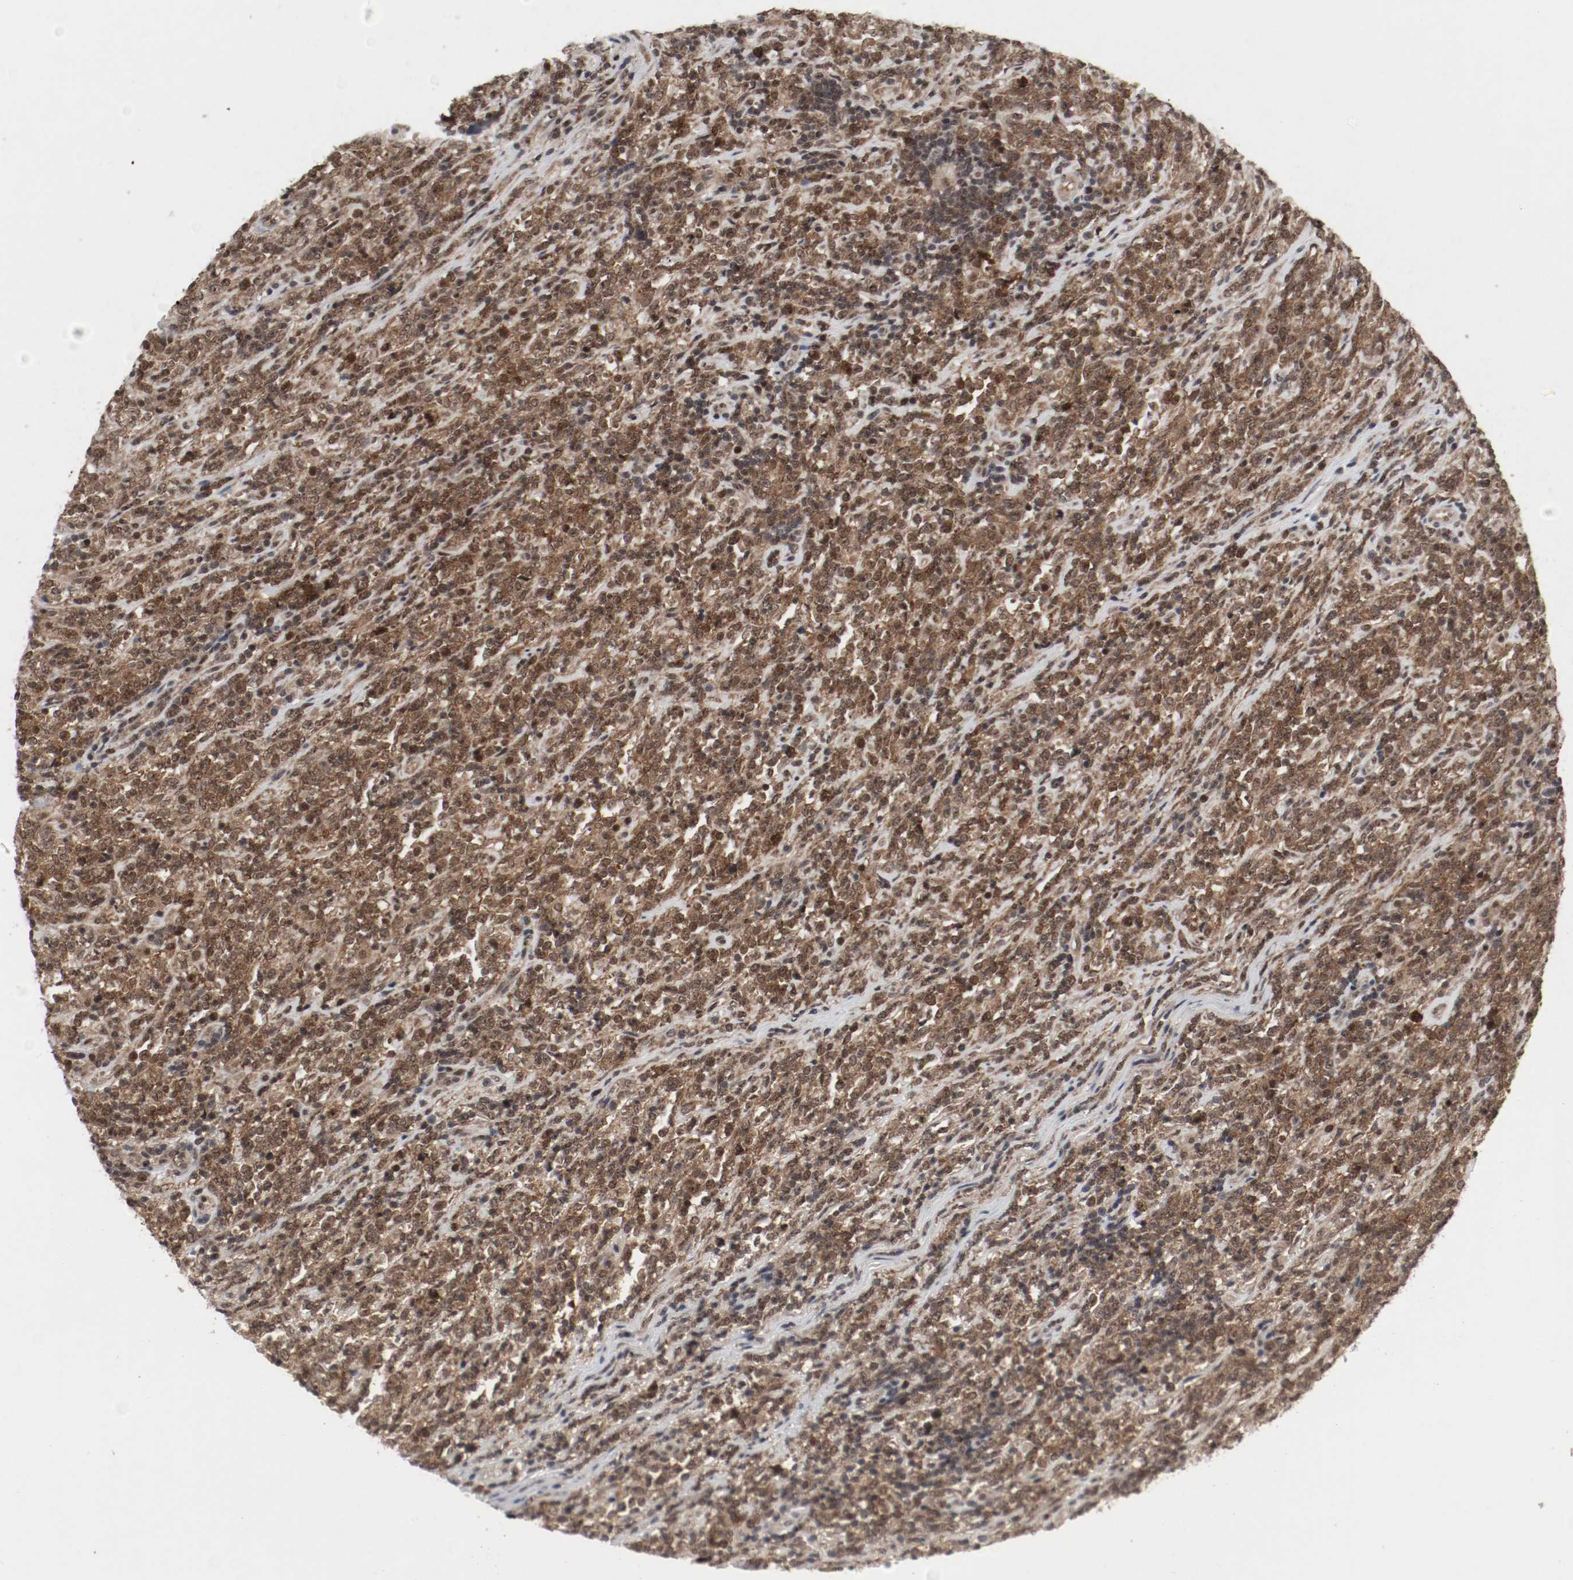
{"staining": {"intensity": "moderate", "quantity": ">75%", "location": "cytoplasmic/membranous,nuclear"}, "tissue": "lymphoma", "cell_type": "Tumor cells", "image_type": "cancer", "snomed": [{"axis": "morphology", "description": "Malignant lymphoma, non-Hodgkin's type, High grade"}, {"axis": "topography", "description": "Soft tissue"}], "caption": "A brown stain labels moderate cytoplasmic/membranous and nuclear staining of a protein in lymphoma tumor cells.", "gene": "CSNK2B", "patient": {"sex": "male", "age": 18}}